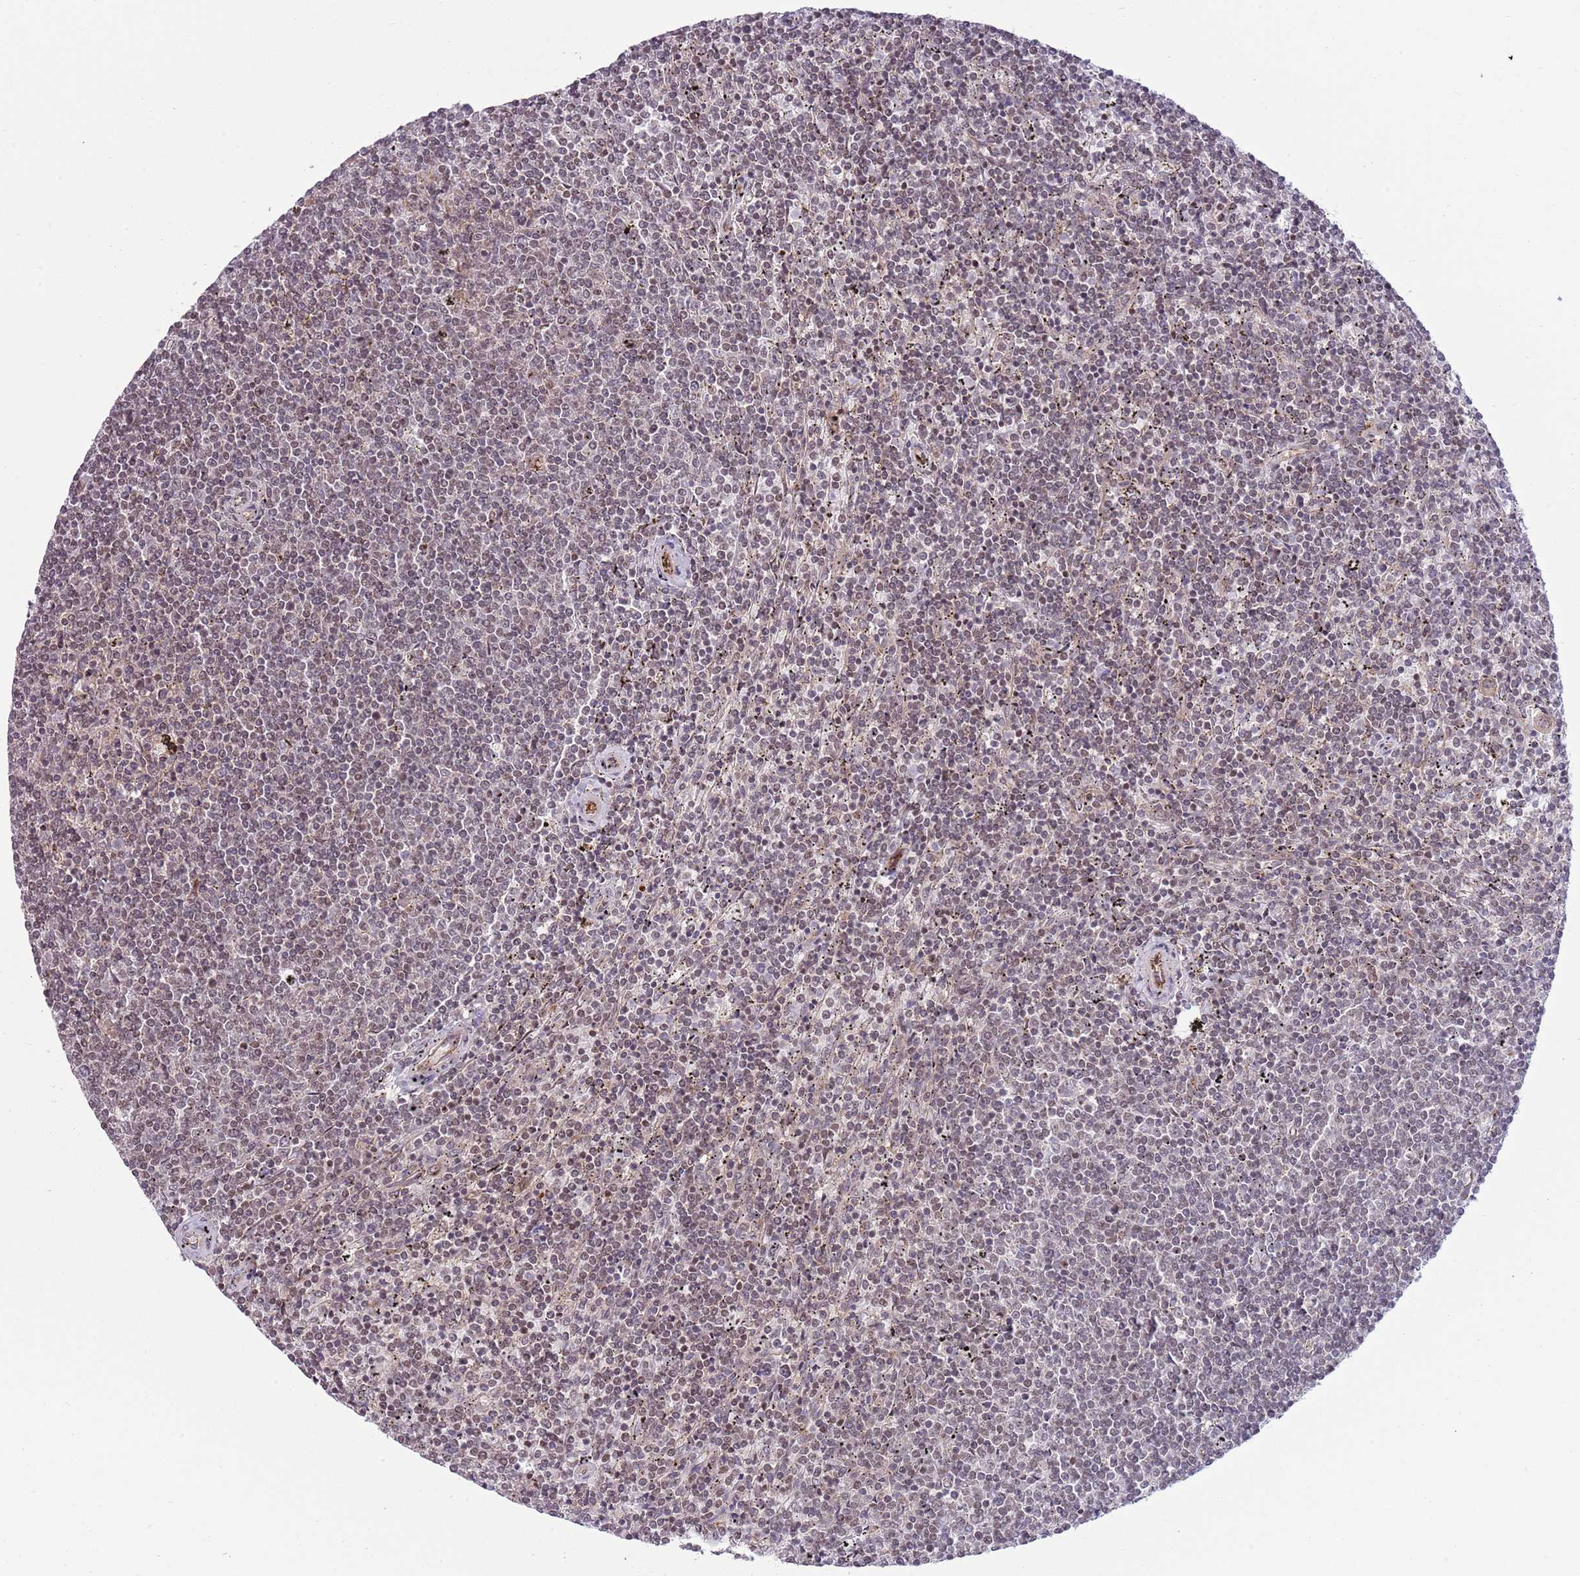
{"staining": {"intensity": "weak", "quantity": "25%-75%", "location": "nuclear"}, "tissue": "lymphoma", "cell_type": "Tumor cells", "image_type": "cancer", "snomed": [{"axis": "morphology", "description": "Malignant lymphoma, non-Hodgkin's type, Low grade"}, {"axis": "topography", "description": "Spleen"}], "caption": "Immunohistochemical staining of lymphoma demonstrates low levels of weak nuclear protein expression in approximately 25%-75% of tumor cells.", "gene": "DPP10", "patient": {"sex": "female", "age": 50}}